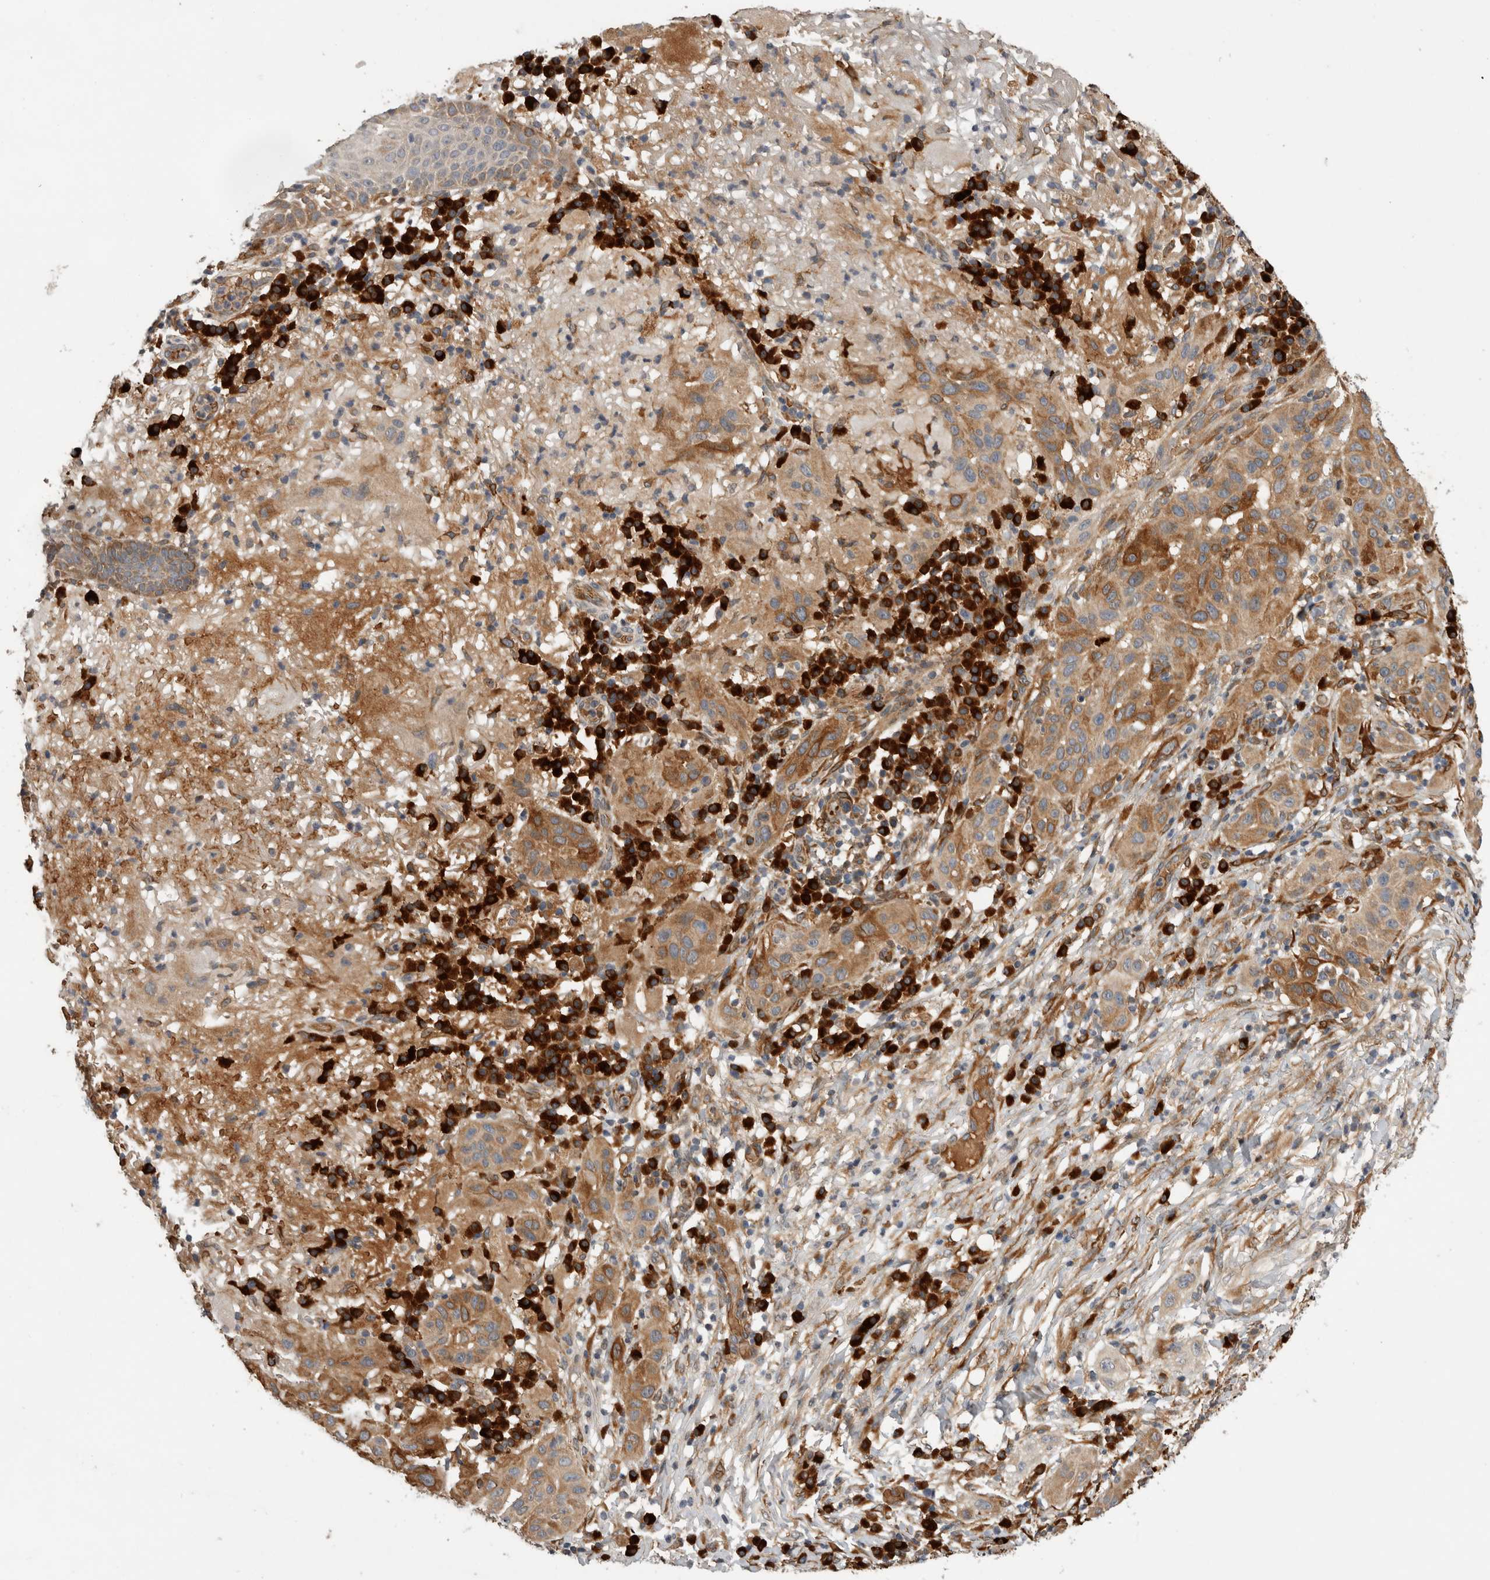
{"staining": {"intensity": "moderate", "quantity": ">75%", "location": "cytoplasmic/membranous"}, "tissue": "skin cancer", "cell_type": "Tumor cells", "image_type": "cancer", "snomed": [{"axis": "morphology", "description": "Normal tissue, NOS"}, {"axis": "morphology", "description": "Squamous cell carcinoma, NOS"}, {"axis": "topography", "description": "Skin"}], "caption": "Protein analysis of skin cancer (squamous cell carcinoma) tissue exhibits moderate cytoplasmic/membranous expression in approximately >75% of tumor cells.", "gene": "APOL2", "patient": {"sex": "female", "age": 96}}